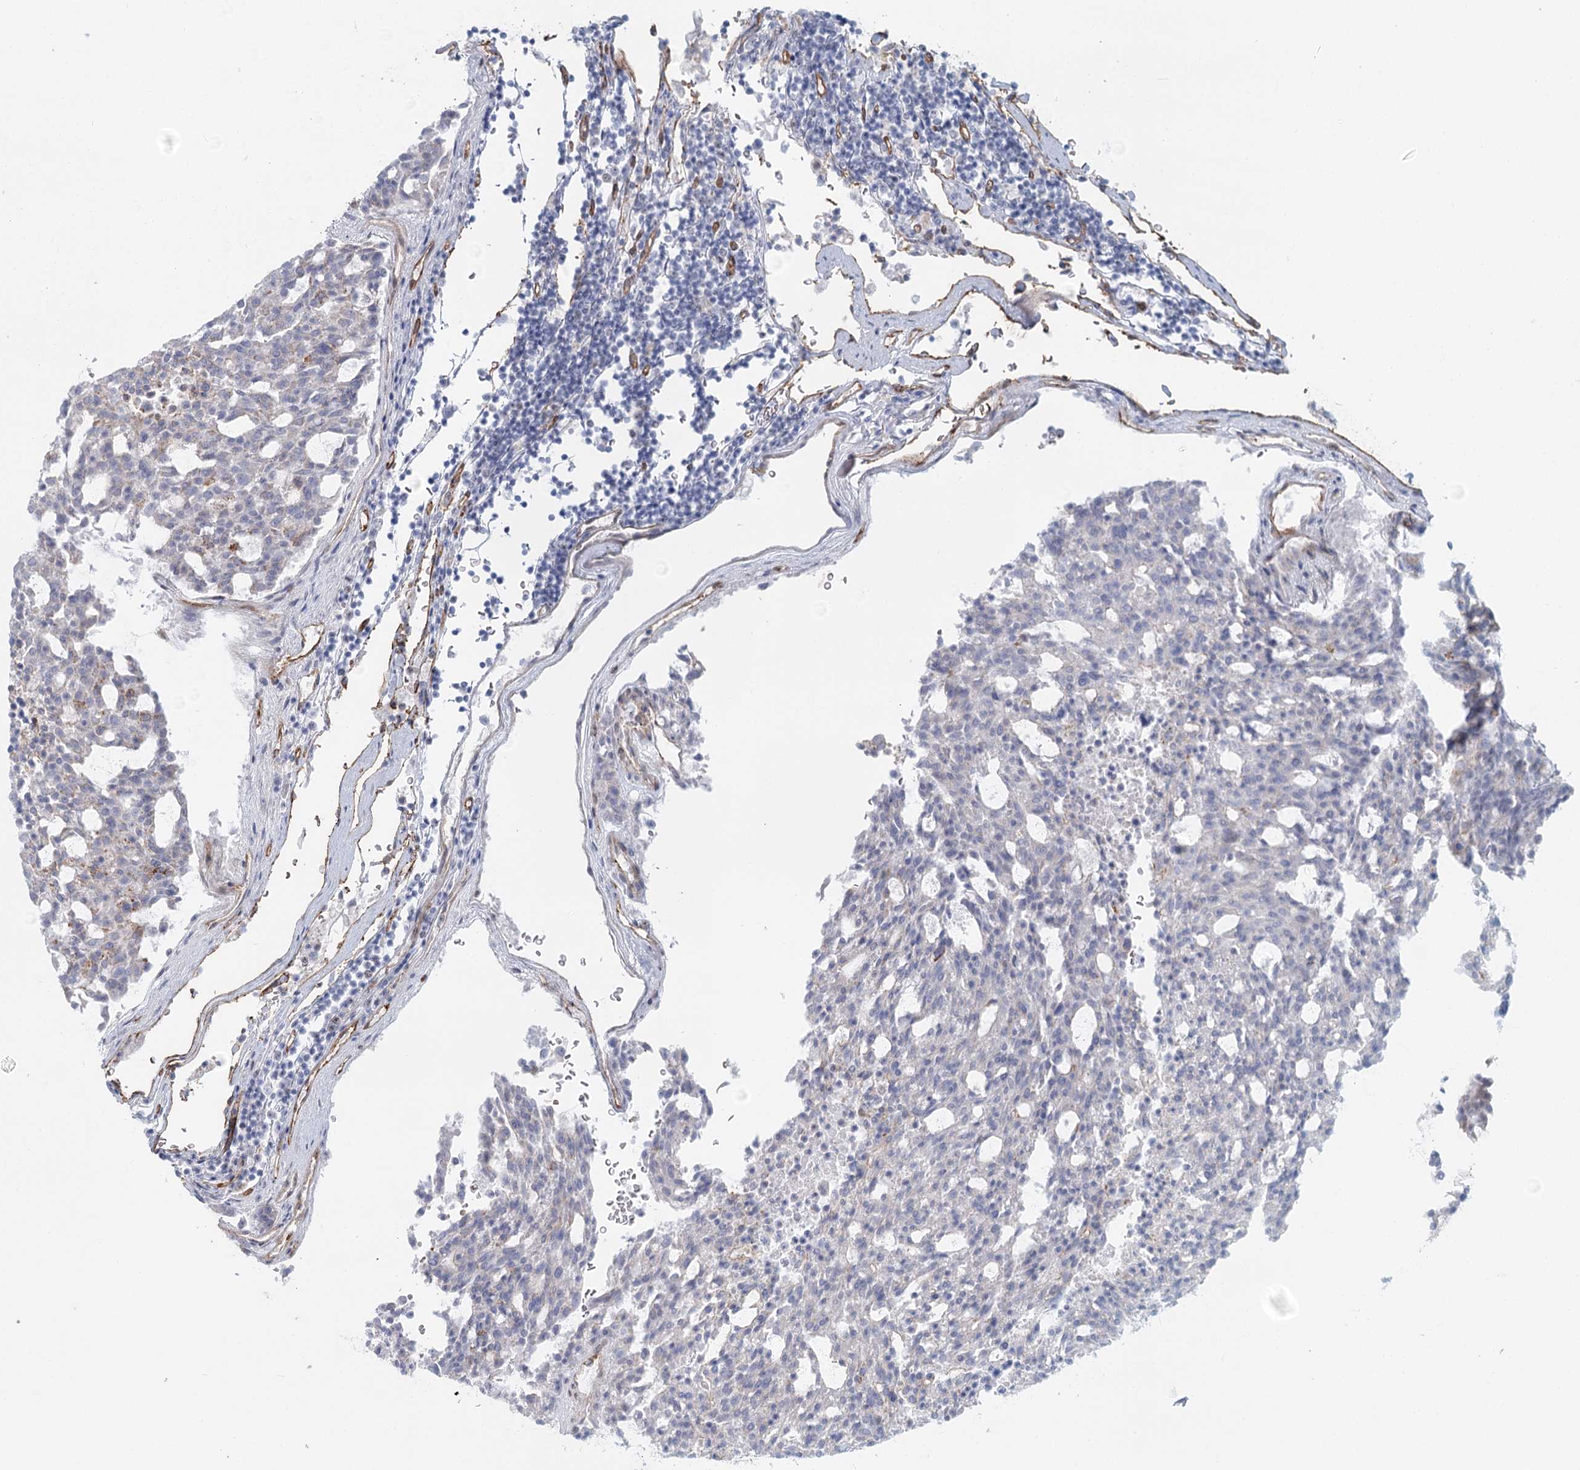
{"staining": {"intensity": "negative", "quantity": "none", "location": "none"}, "tissue": "carcinoid", "cell_type": "Tumor cells", "image_type": "cancer", "snomed": [{"axis": "morphology", "description": "Carcinoid, malignant, NOS"}, {"axis": "topography", "description": "Pancreas"}], "caption": "The image exhibits no staining of tumor cells in malignant carcinoid.", "gene": "ZFYVE28", "patient": {"sex": "female", "age": 54}}